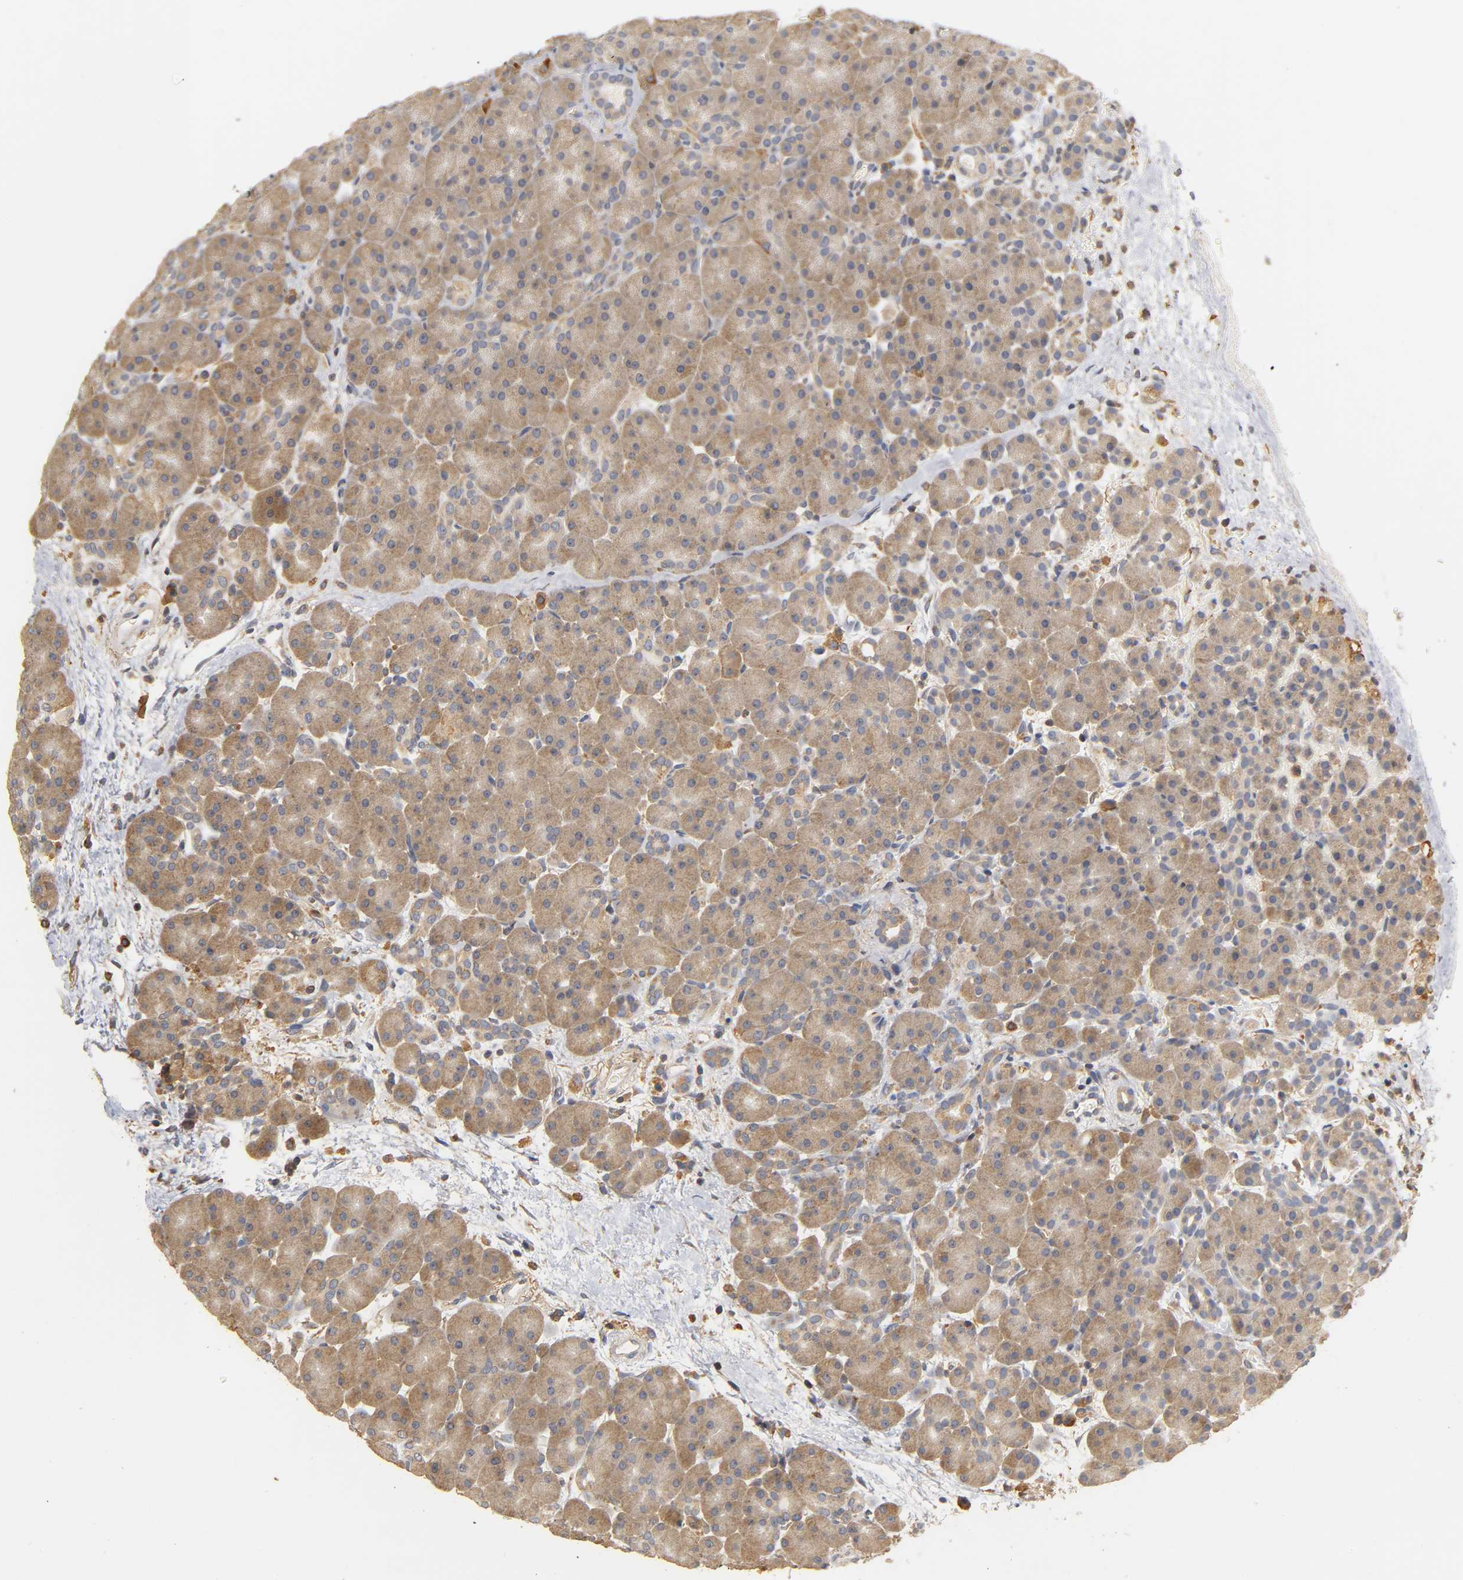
{"staining": {"intensity": "moderate", "quantity": ">75%", "location": "cytoplasmic/membranous"}, "tissue": "pancreas", "cell_type": "Exocrine glandular cells", "image_type": "normal", "snomed": [{"axis": "morphology", "description": "Normal tissue, NOS"}, {"axis": "topography", "description": "Pancreas"}], "caption": "IHC of unremarkable human pancreas shows medium levels of moderate cytoplasmic/membranous positivity in about >75% of exocrine glandular cells.", "gene": "SCAP", "patient": {"sex": "male", "age": 66}}